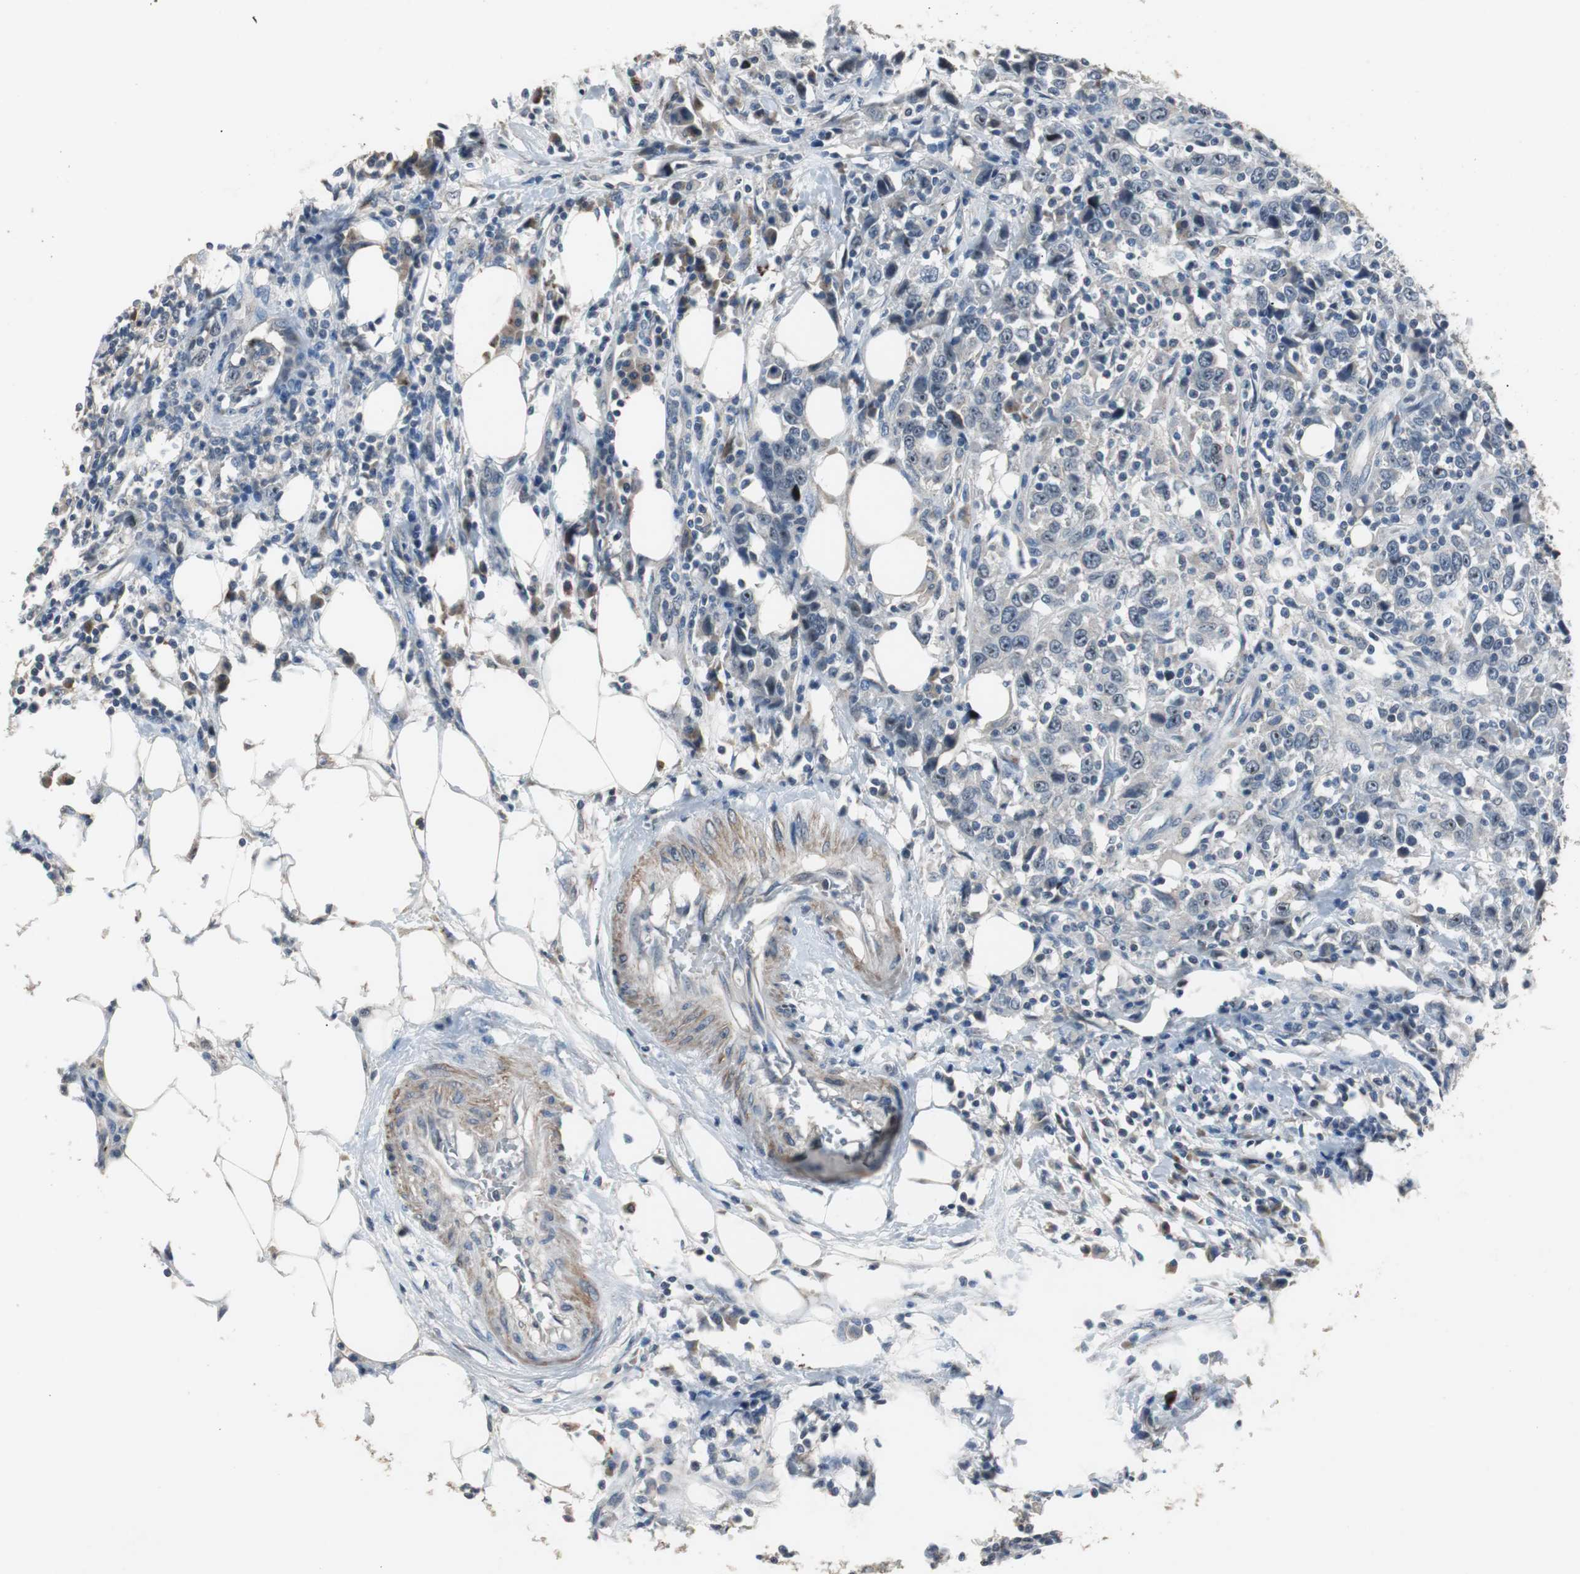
{"staining": {"intensity": "weak", "quantity": "25%-75%", "location": "cytoplasmic/membranous"}, "tissue": "urothelial cancer", "cell_type": "Tumor cells", "image_type": "cancer", "snomed": [{"axis": "morphology", "description": "Urothelial carcinoma, High grade"}, {"axis": "topography", "description": "Urinary bladder"}], "caption": "A brown stain shows weak cytoplasmic/membranous expression of a protein in urothelial cancer tumor cells.", "gene": "PCYT1B", "patient": {"sex": "male", "age": 61}}